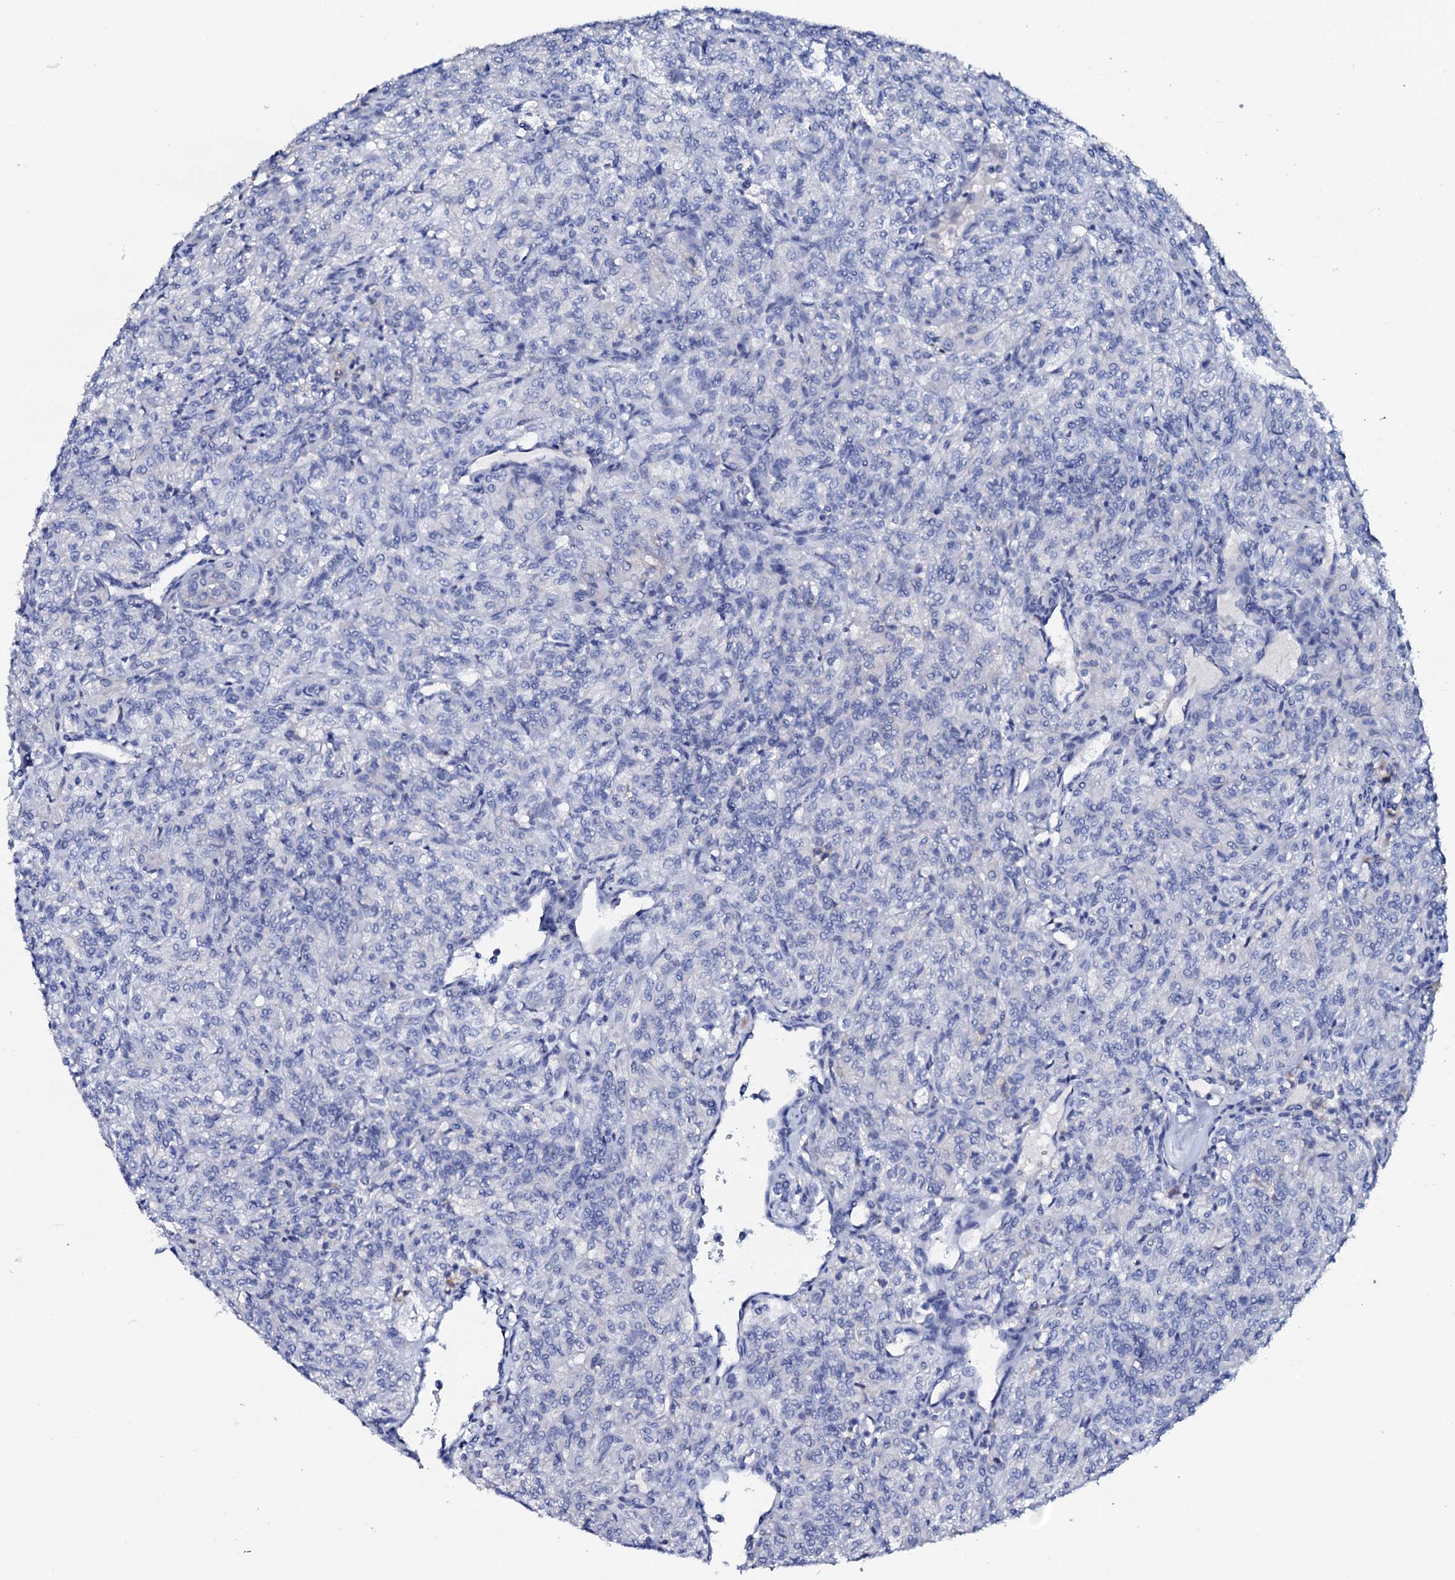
{"staining": {"intensity": "negative", "quantity": "none", "location": "none"}, "tissue": "renal cancer", "cell_type": "Tumor cells", "image_type": "cancer", "snomed": [{"axis": "morphology", "description": "Adenocarcinoma, NOS"}, {"axis": "topography", "description": "Kidney"}], "caption": "IHC histopathology image of neoplastic tissue: adenocarcinoma (renal) stained with DAB (3,3'-diaminobenzidine) shows no significant protein positivity in tumor cells.", "gene": "AMER2", "patient": {"sex": "male", "age": 77}}